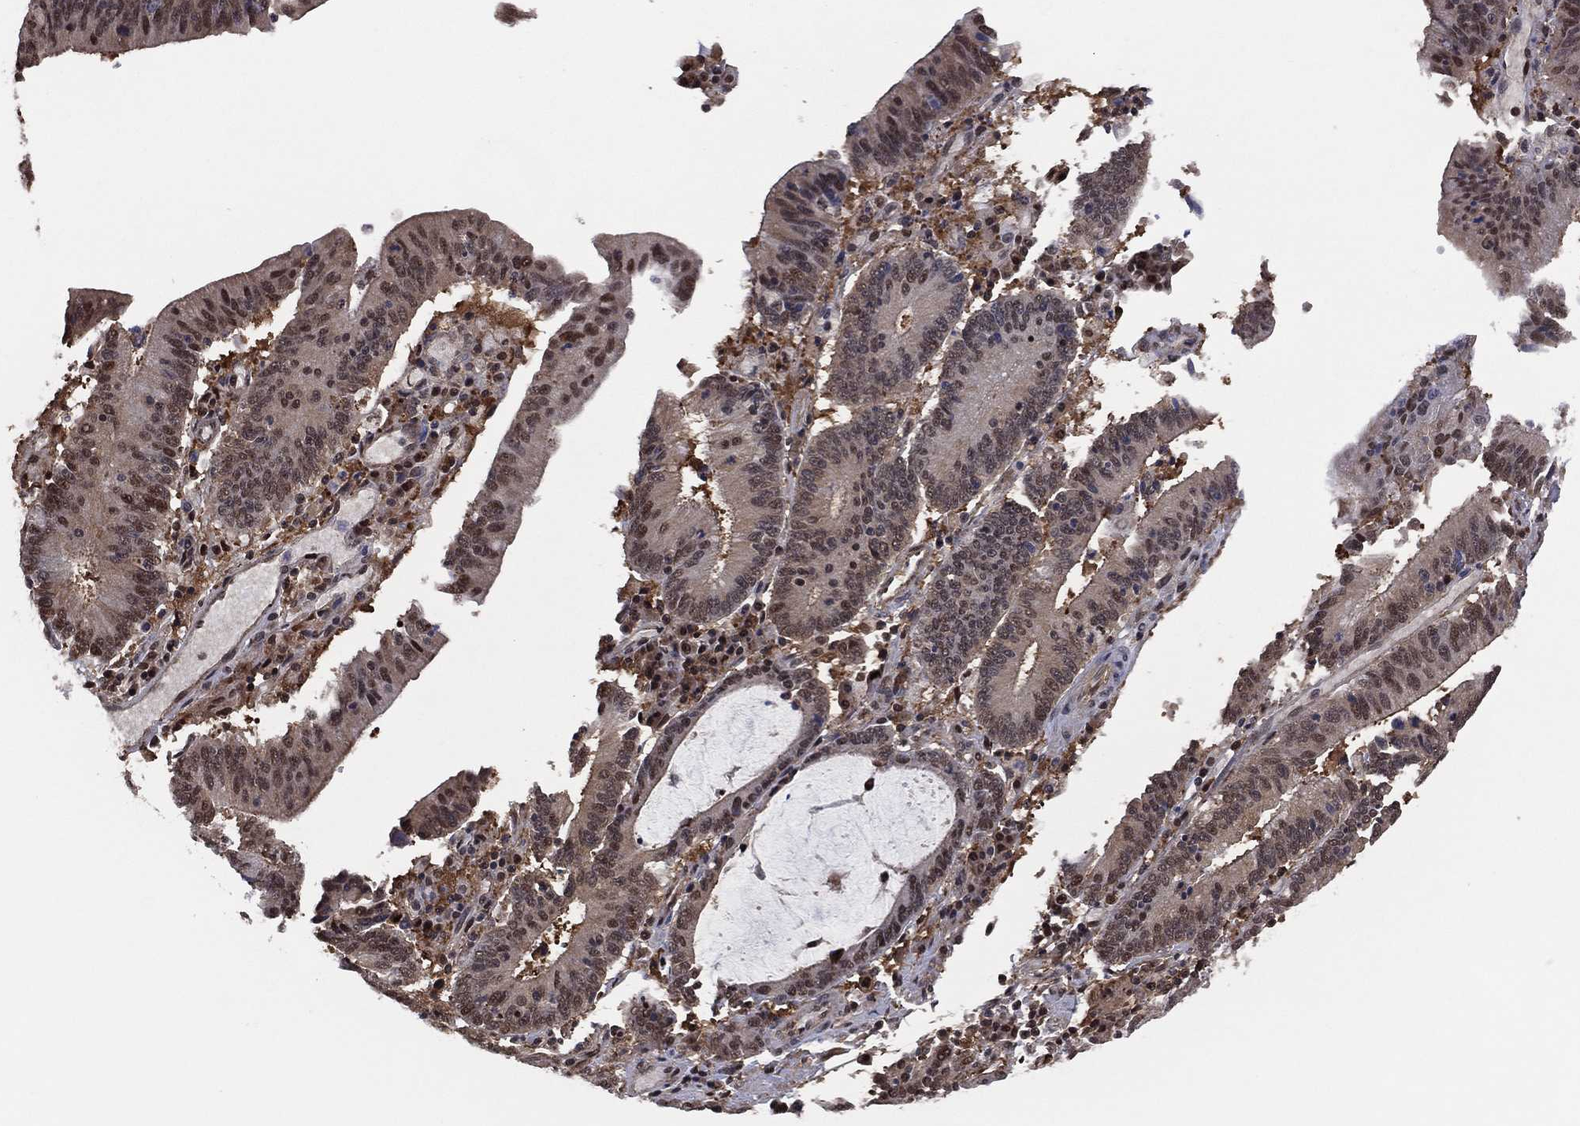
{"staining": {"intensity": "negative", "quantity": "none", "location": "none"}, "tissue": "stomach cancer", "cell_type": "Tumor cells", "image_type": "cancer", "snomed": [{"axis": "morphology", "description": "Adenocarcinoma, NOS"}, {"axis": "topography", "description": "Stomach, upper"}], "caption": "Stomach adenocarcinoma stained for a protein using immunohistochemistry (IHC) displays no expression tumor cells.", "gene": "ICOSLG", "patient": {"sex": "male", "age": 68}}